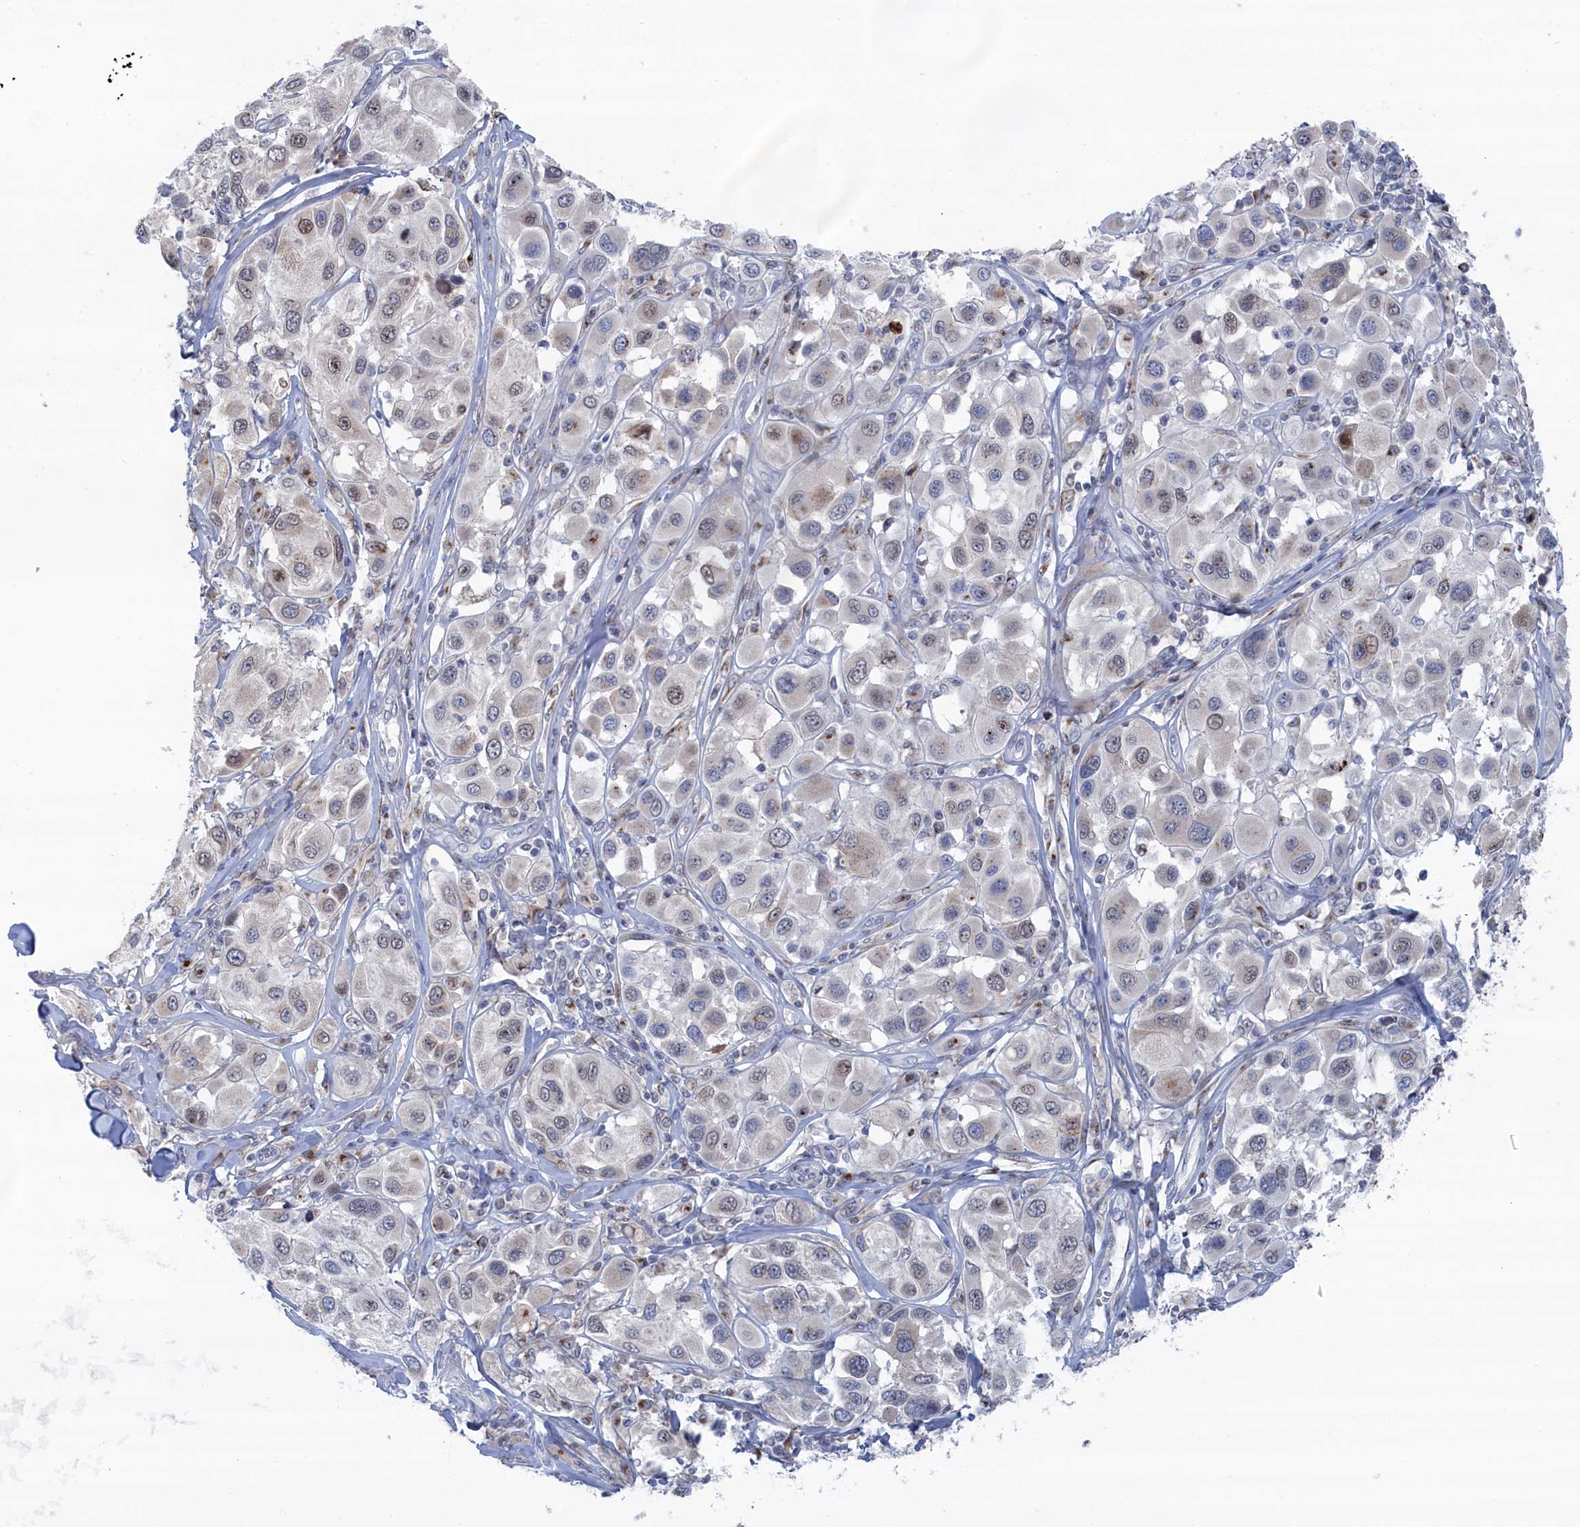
{"staining": {"intensity": "weak", "quantity": "<25%", "location": "nuclear"}, "tissue": "melanoma", "cell_type": "Tumor cells", "image_type": "cancer", "snomed": [{"axis": "morphology", "description": "Malignant melanoma, Metastatic site"}, {"axis": "topography", "description": "Skin"}], "caption": "DAB (3,3'-diaminobenzidine) immunohistochemical staining of human melanoma displays no significant expression in tumor cells.", "gene": "IRX1", "patient": {"sex": "male", "age": 41}}